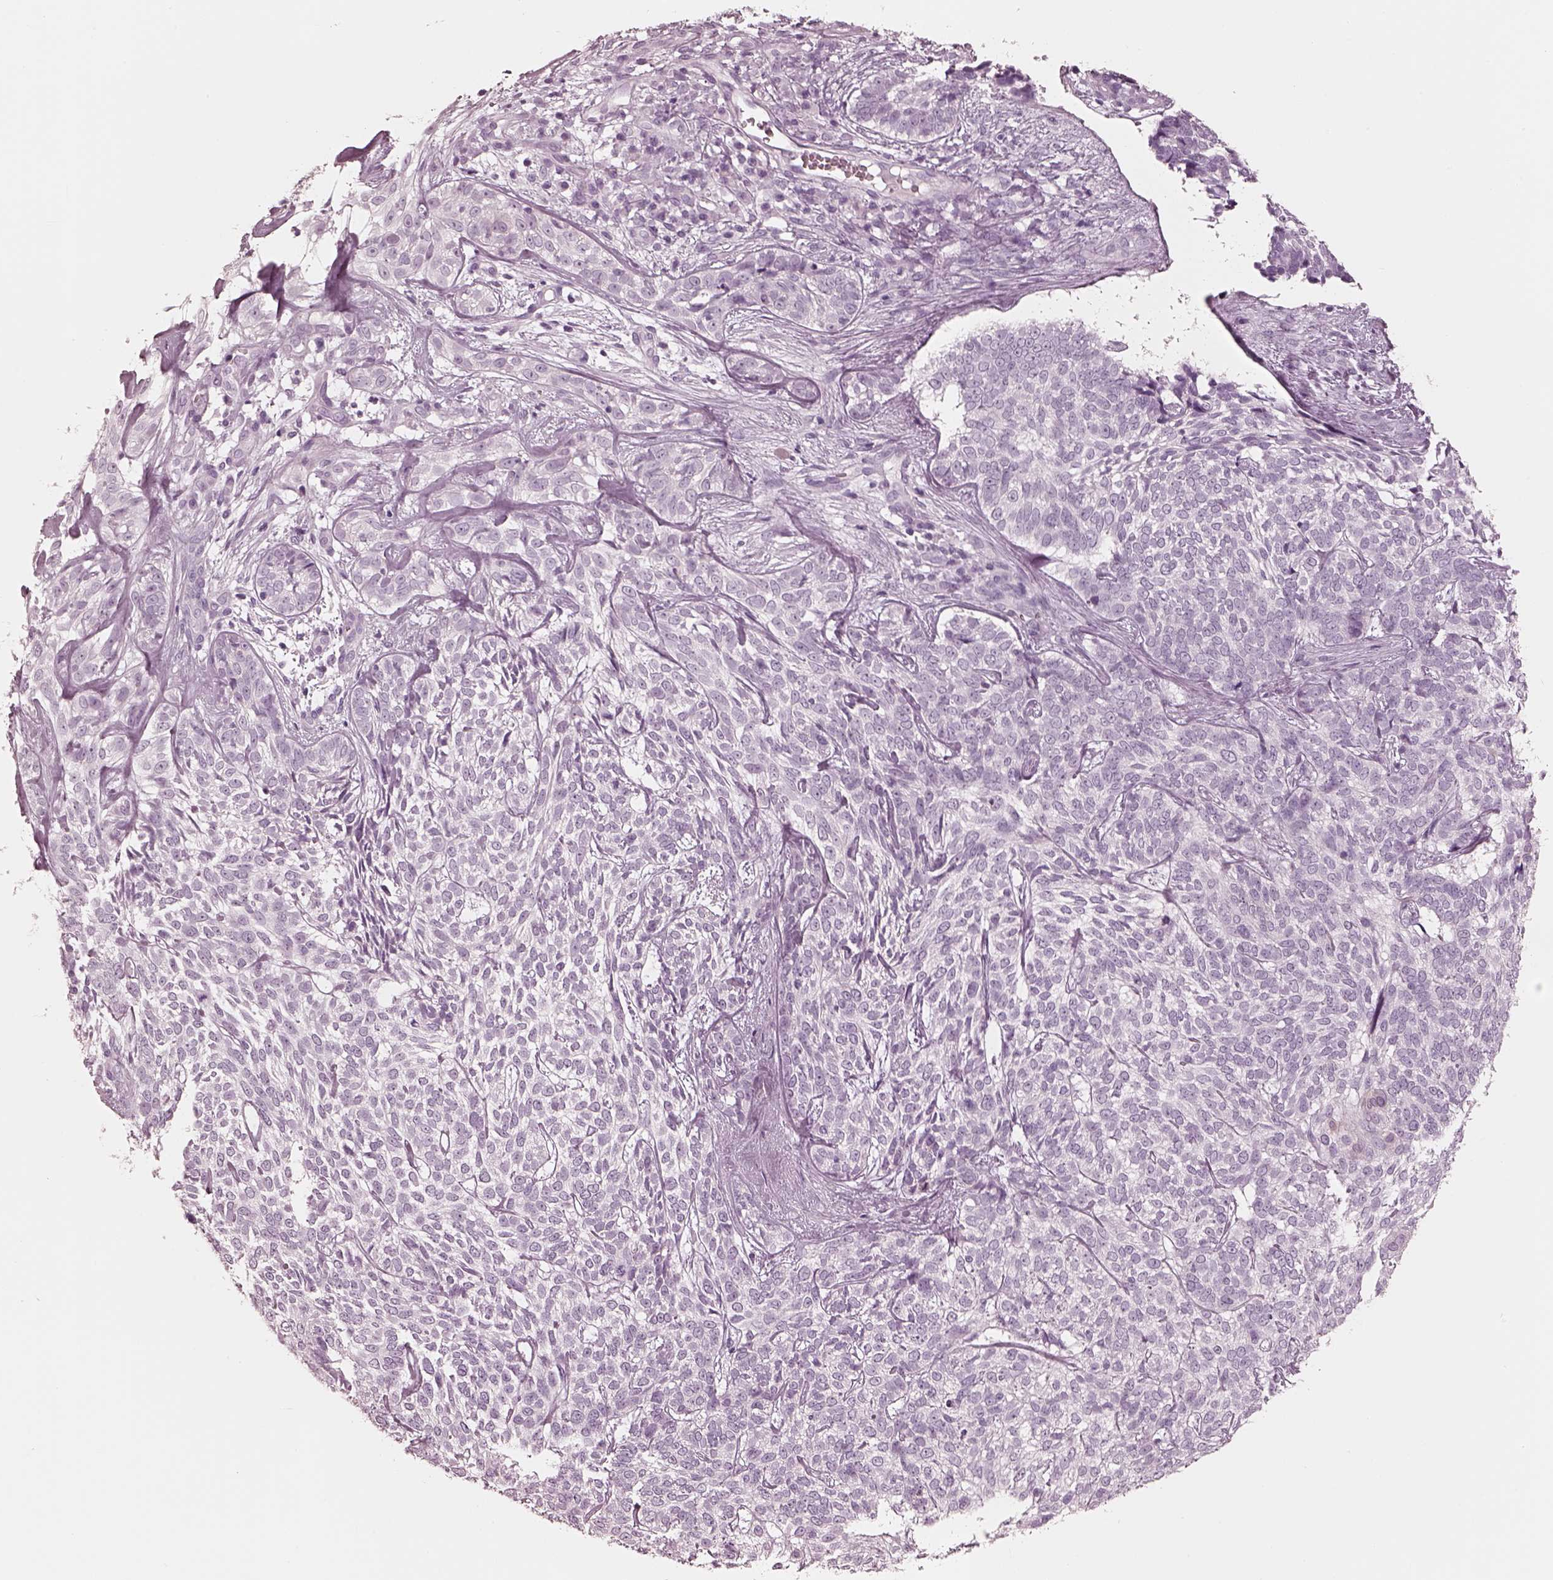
{"staining": {"intensity": "negative", "quantity": "none", "location": "none"}, "tissue": "skin cancer", "cell_type": "Tumor cells", "image_type": "cancer", "snomed": [{"axis": "morphology", "description": "Basal cell carcinoma"}, {"axis": "topography", "description": "Skin"}], "caption": "This is an immunohistochemistry photomicrograph of skin cancer. There is no staining in tumor cells.", "gene": "PON3", "patient": {"sex": "male", "age": 72}}